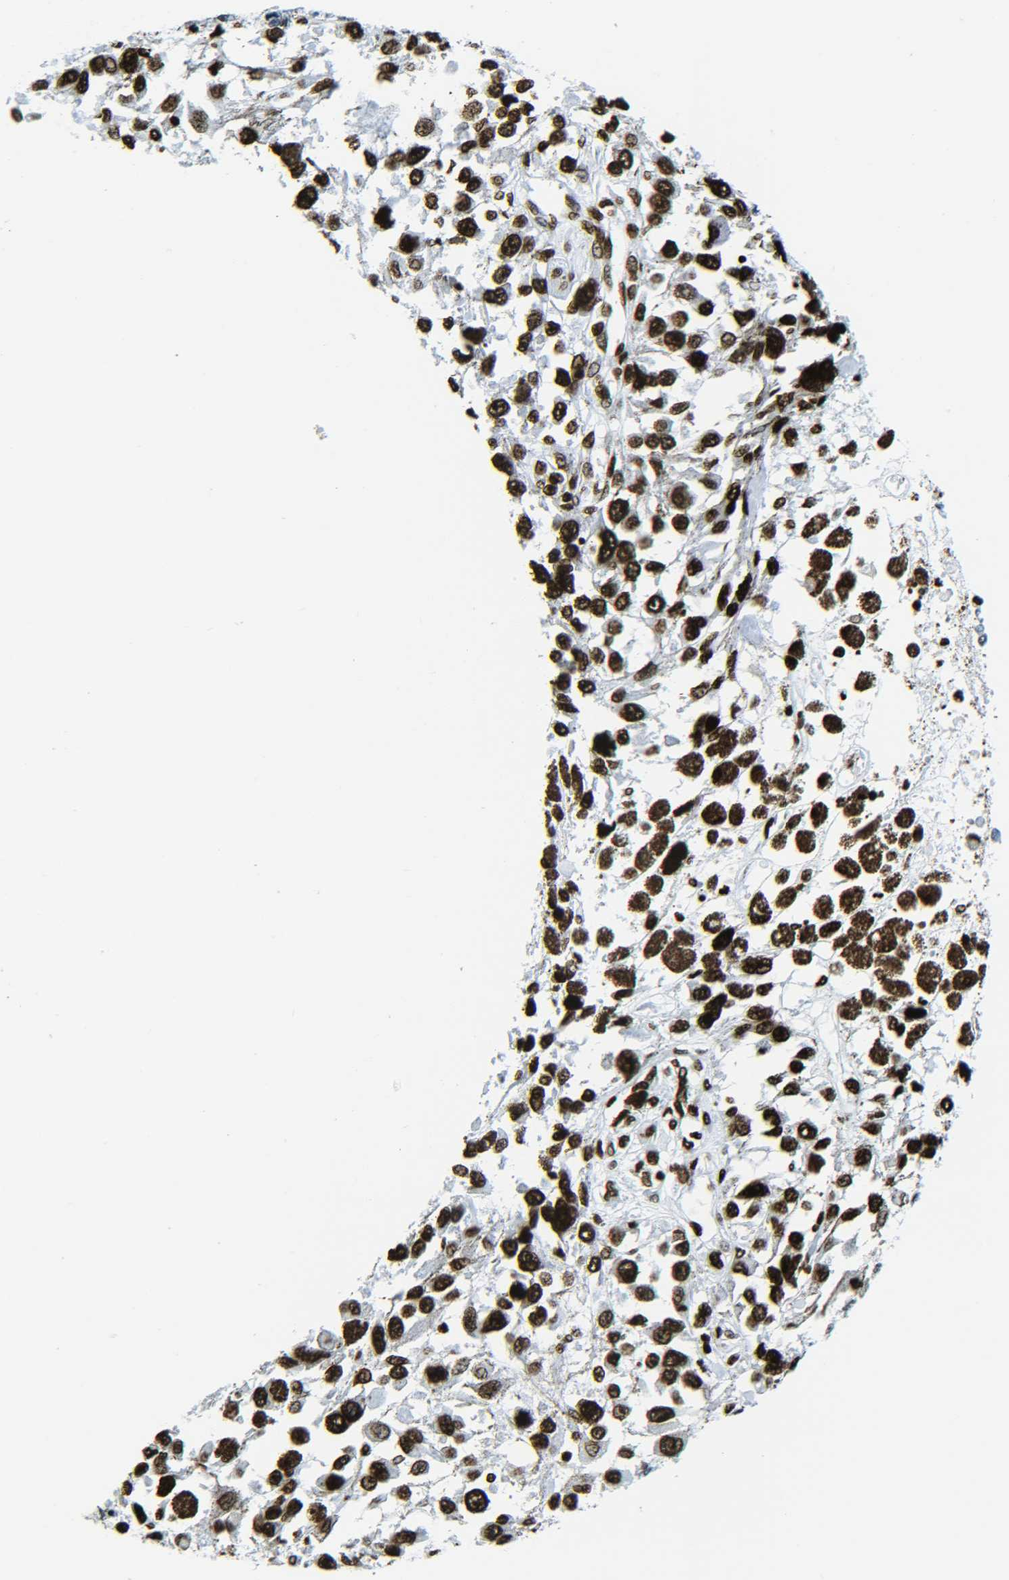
{"staining": {"intensity": "strong", "quantity": ">75%", "location": "nuclear"}, "tissue": "melanoma", "cell_type": "Tumor cells", "image_type": "cancer", "snomed": [{"axis": "morphology", "description": "Malignant melanoma, Metastatic site"}, {"axis": "topography", "description": "Lymph node"}], "caption": "This histopathology image demonstrates melanoma stained with IHC to label a protein in brown. The nuclear of tumor cells show strong positivity for the protein. Nuclei are counter-stained blue.", "gene": "H2AX", "patient": {"sex": "male", "age": 59}}